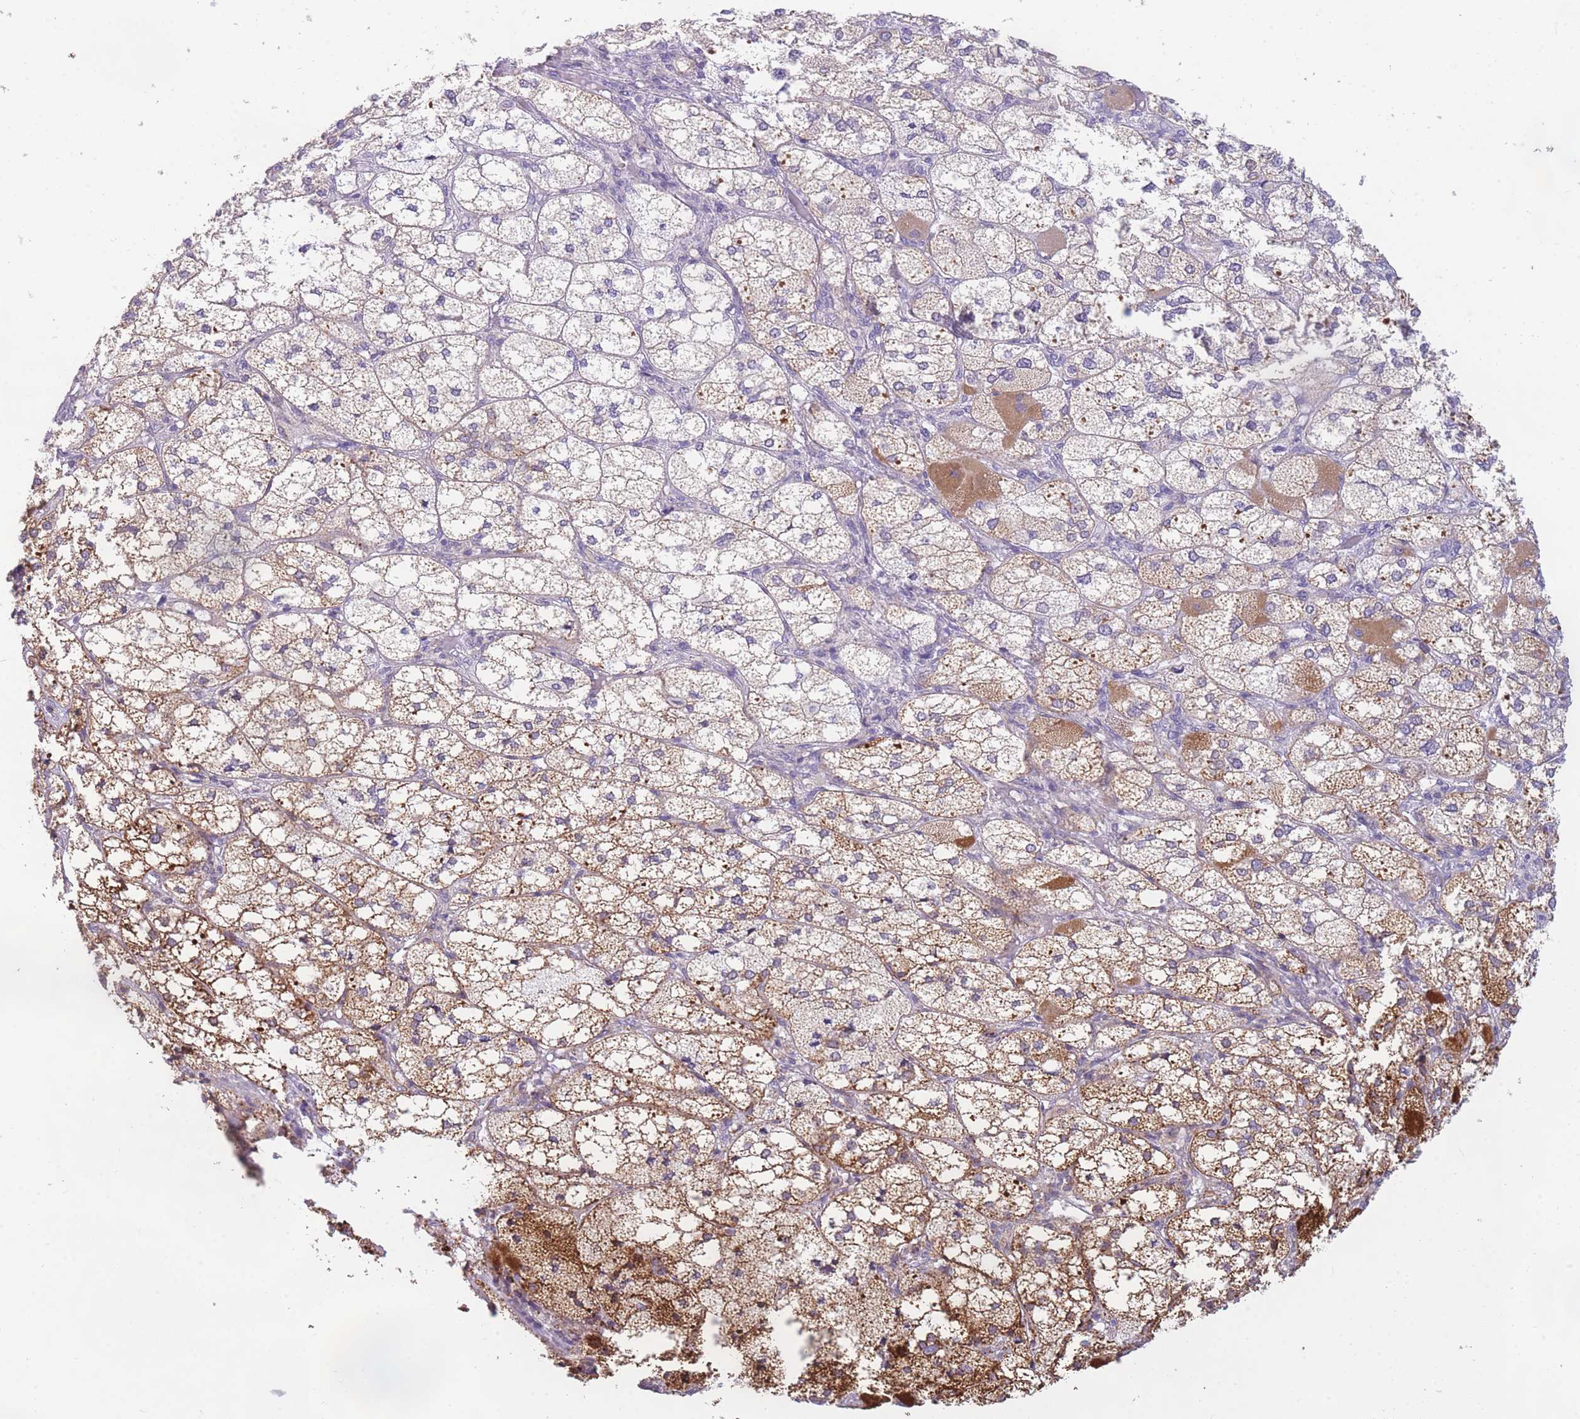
{"staining": {"intensity": "strong", "quantity": "25%-75%", "location": "cytoplasmic/membranous"}, "tissue": "adrenal gland", "cell_type": "Glandular cells", "image_type": "normal", "snomed": [{"axis": "morphology", "description": "Normal tissue, NOS"}, {"axis": "topography", "description": "Adrenal gland"}], "caption": "This is a photomicrograph of immunohistochemistry (IHC) staining of normal adrenal gland, which shows strong staining in the cytoplasmic/membranous of glandular cells.", "gene": "DDX49", "patient": {"sex": "female", "age": 61}}